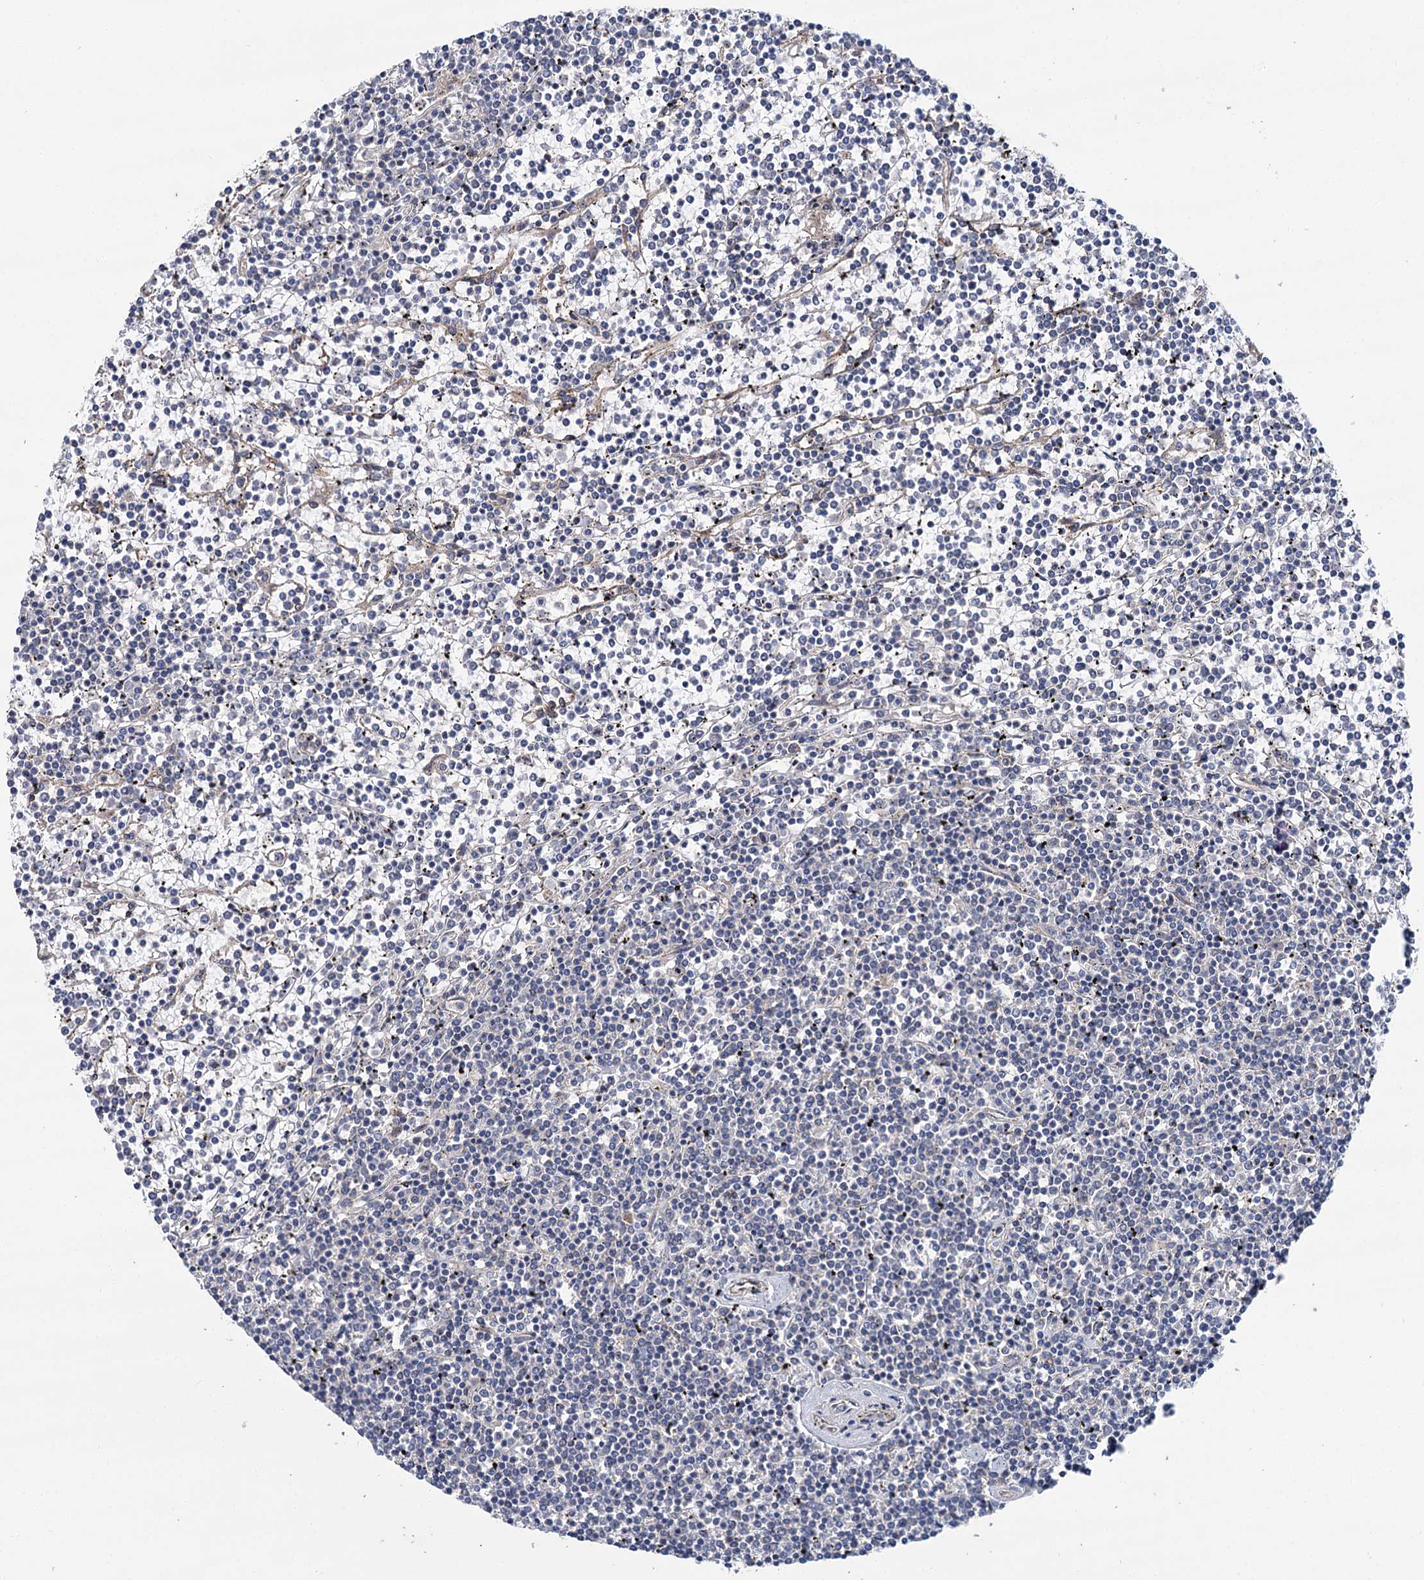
{"staining": {"intensity": "negative", "quantity": "none", "location": "none"}, "tissue": "lymphoma", "cell_type": "Tumor cells", "image_type": "cancer", "snomed": [{"axis": "morphology", "description": "Malignant lymphoma, non-Hodgkin's type, Low grade"}, {"axis": "topography", "description": "Spleen"}], "caption": "Immunohistochemistry (IHC) photomicrograph of neoplastic tissue: low-grade malignant lymphoma, non-Hodgkin's type stained with DAB (3,3'-diaminobenzidine) reveals no significant protein positivity in tumor cells.", "gene": "SPATS2", "patient": {"sex": "female", "age": 19}}